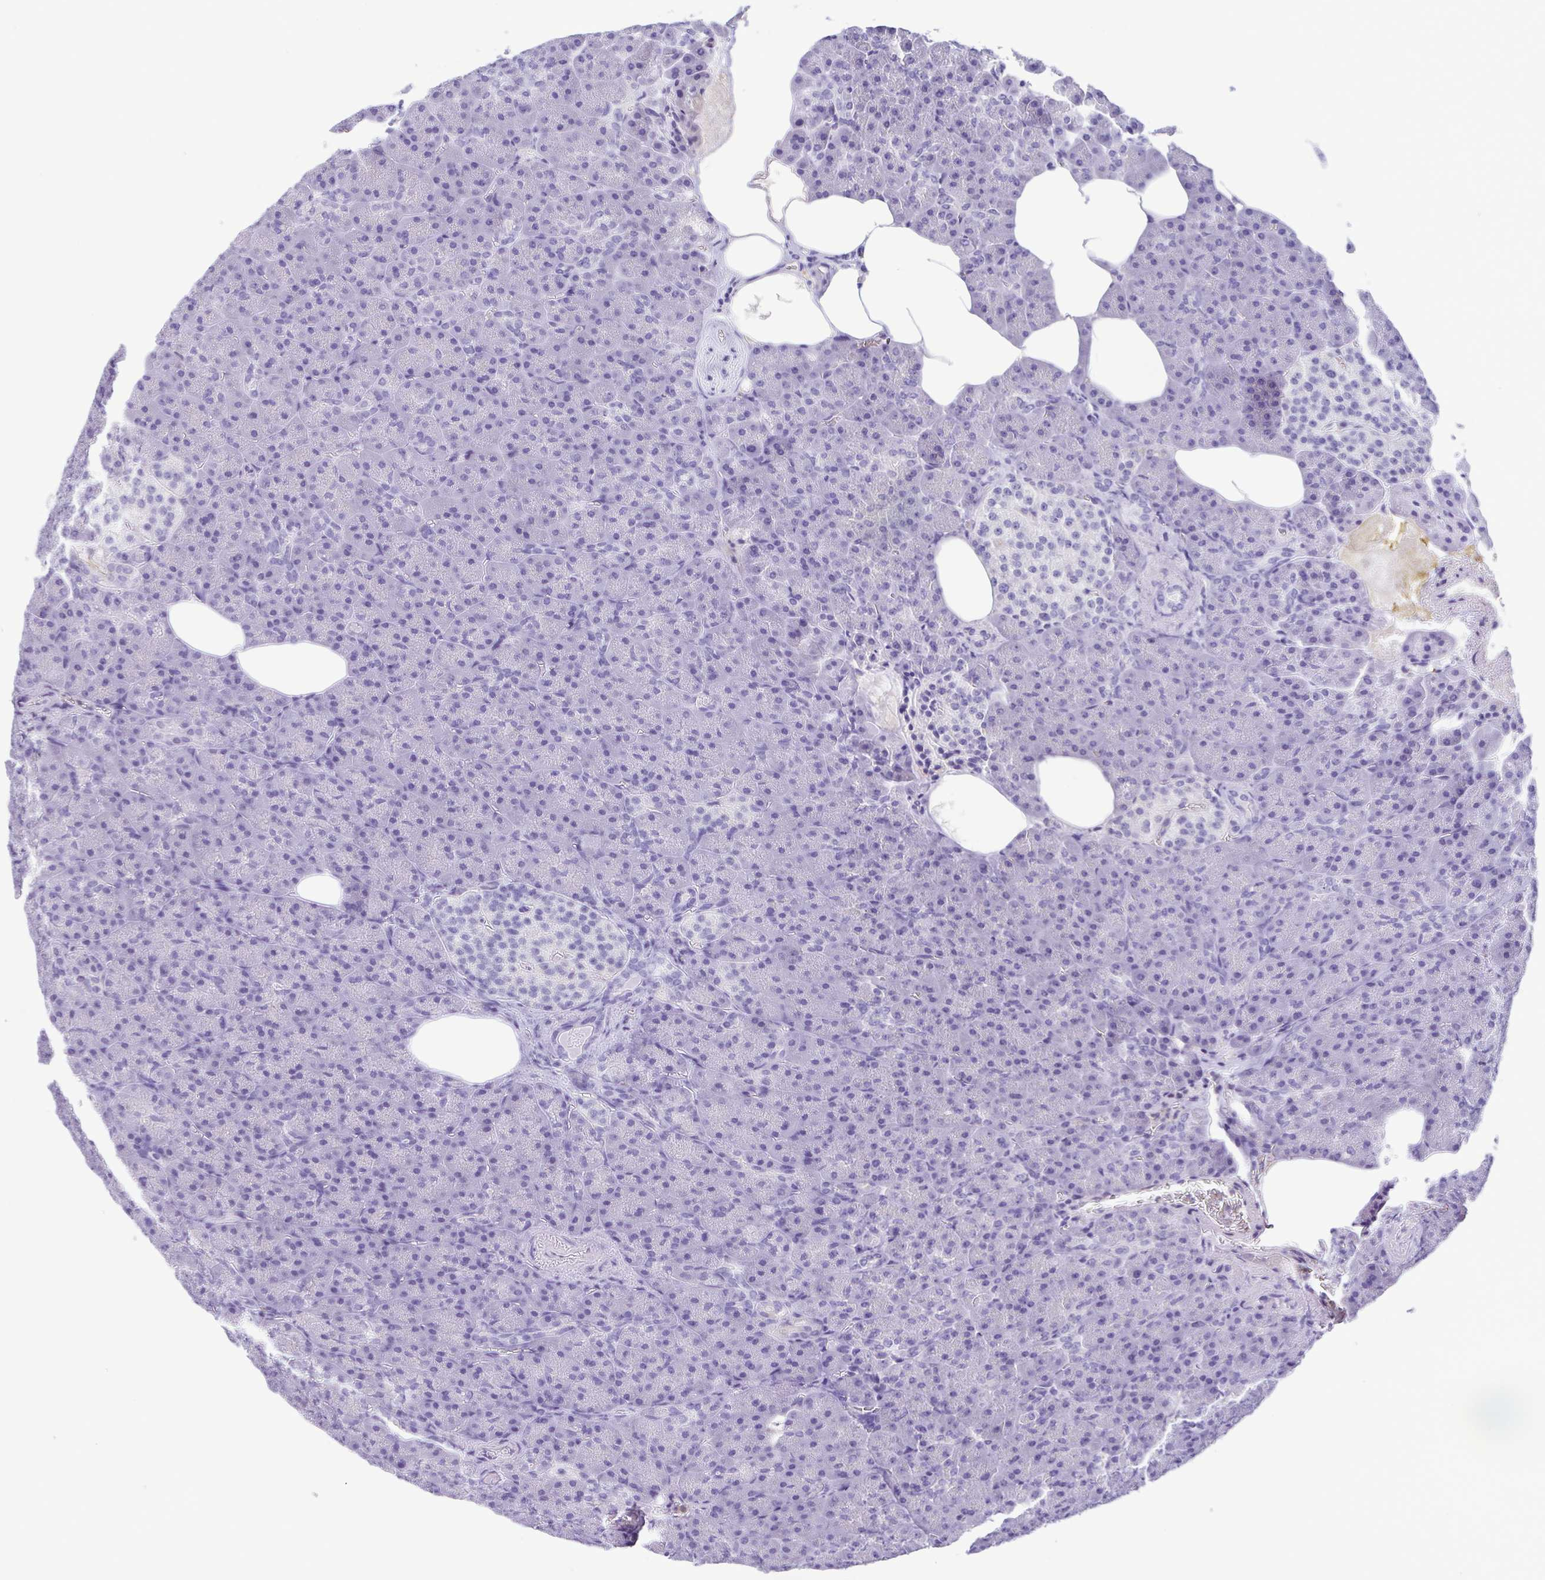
{"staining": {"intensity": "negative", "quantity": "none", "location": "none"}, "tissue": "pancreas", "cell_type": "Exocrine glandular cells", "image_type": "normal", "snomed": [{"axis": "morphology", "description": "Normal tissue, NOS"}, {"axis": "topography", "description": "Pancreas"}], "caption": "Immunohistochemistry (IHC) histopathology image of unremarkable human pancreas stained for a protein (brown), which shows no positivity in exocrine glandular cells. (DAB (3,3'-diaminobenzidine) immunohistochemistry (IHC) visualized using brightfield microscopy, high magnification).", "gene": "CYP11B1", "patient": {"sex": "female", "age": 74}}